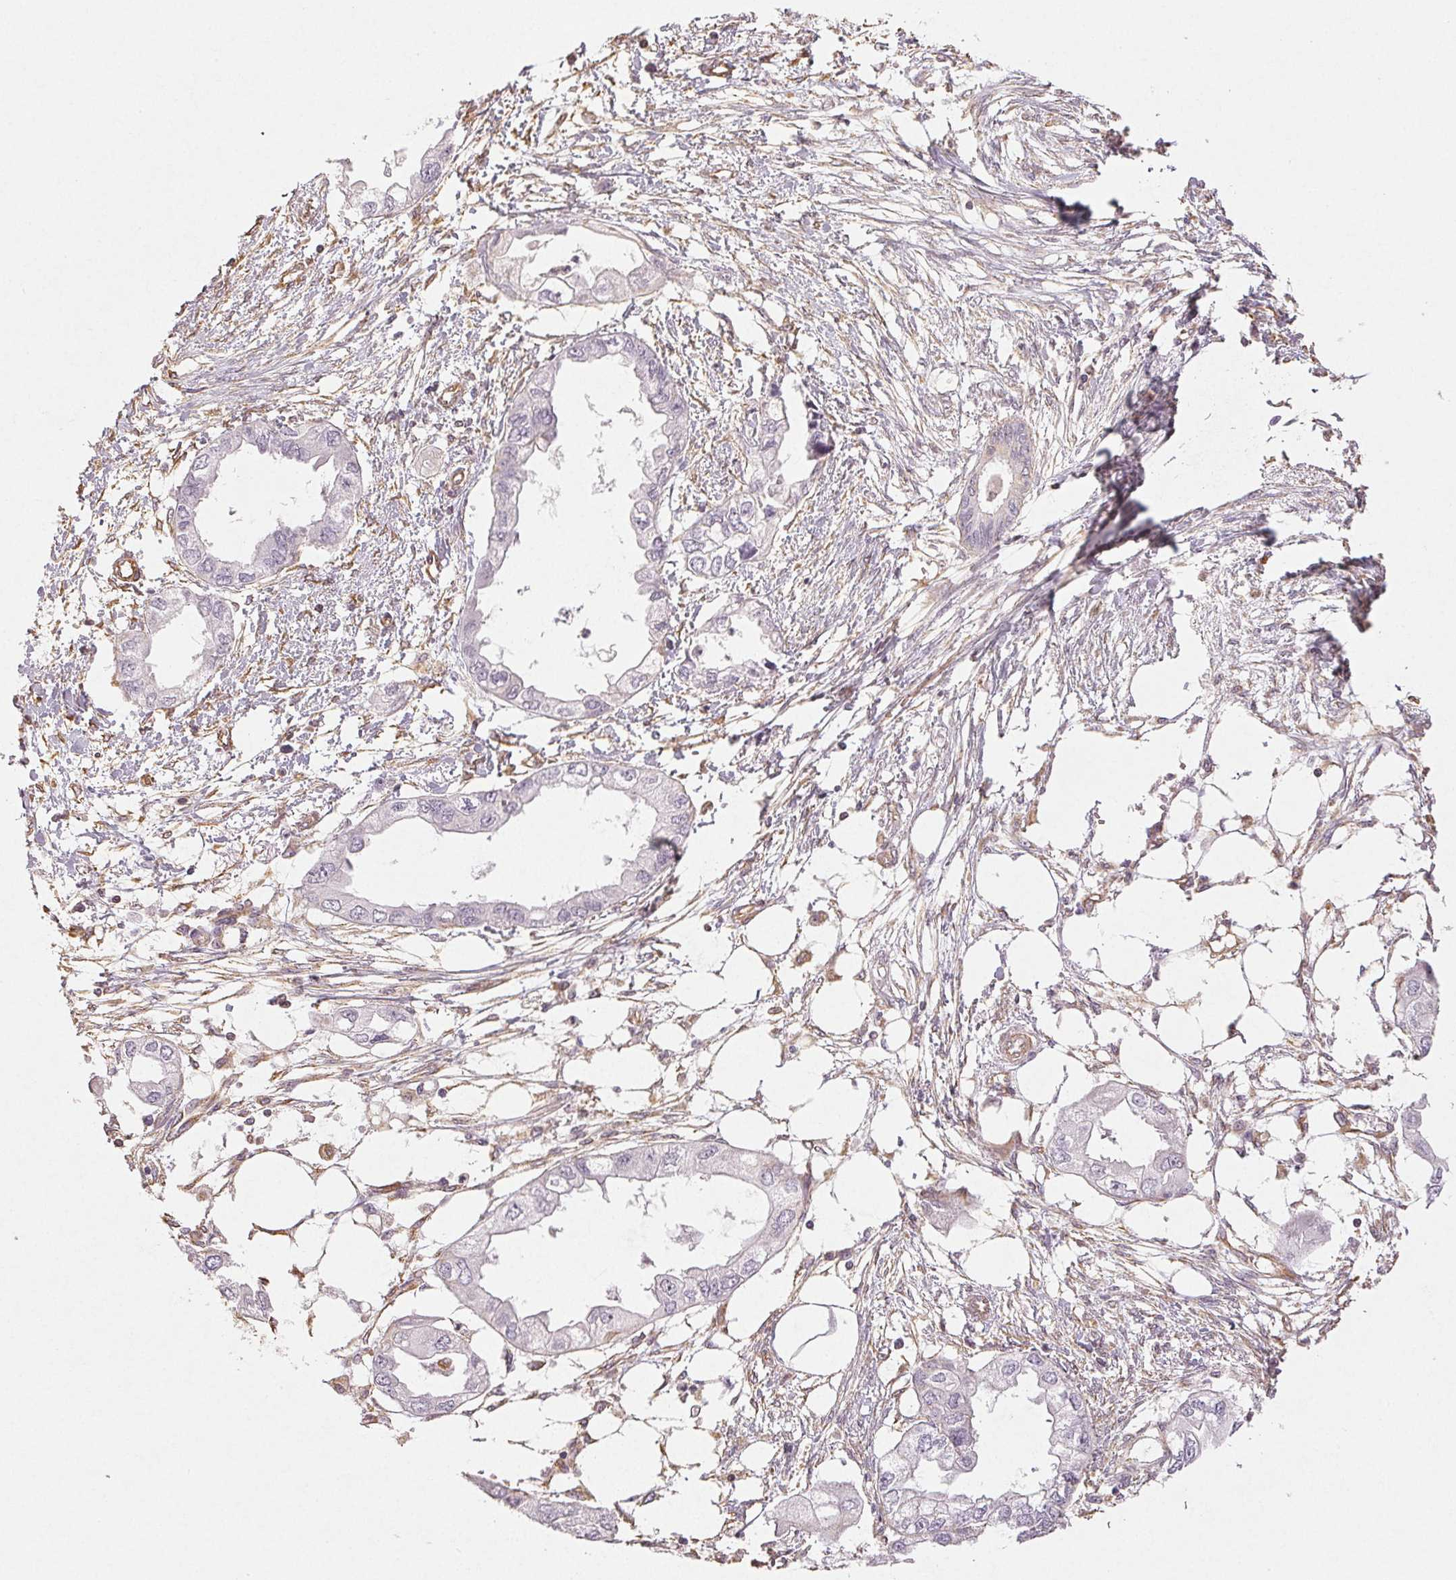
{"staining": {"intensity": "negative", "quantity": "none", "location": "none"}, "tissue": "endometrial cancer", "cell_type": "Tumor cells", "image_type": "cancer", "snomed": [{"axis": "morphology", "description": "Adenocarcinoma, NOS"}, {"axis": "morphology", "description": "Adenocarcinoma, metastatic, NOS"}, {"axis": "topography", "description": "Adipose tissue"}, {"axis": "topography", "description": "Endometrium"}], "caption": "Endometrial cancer stained for a protein using immunohistochemistry demonstrates no positivity tumor cells.", "gene": "COL7A1", "patient": {"sex": "female", "age": 67}}